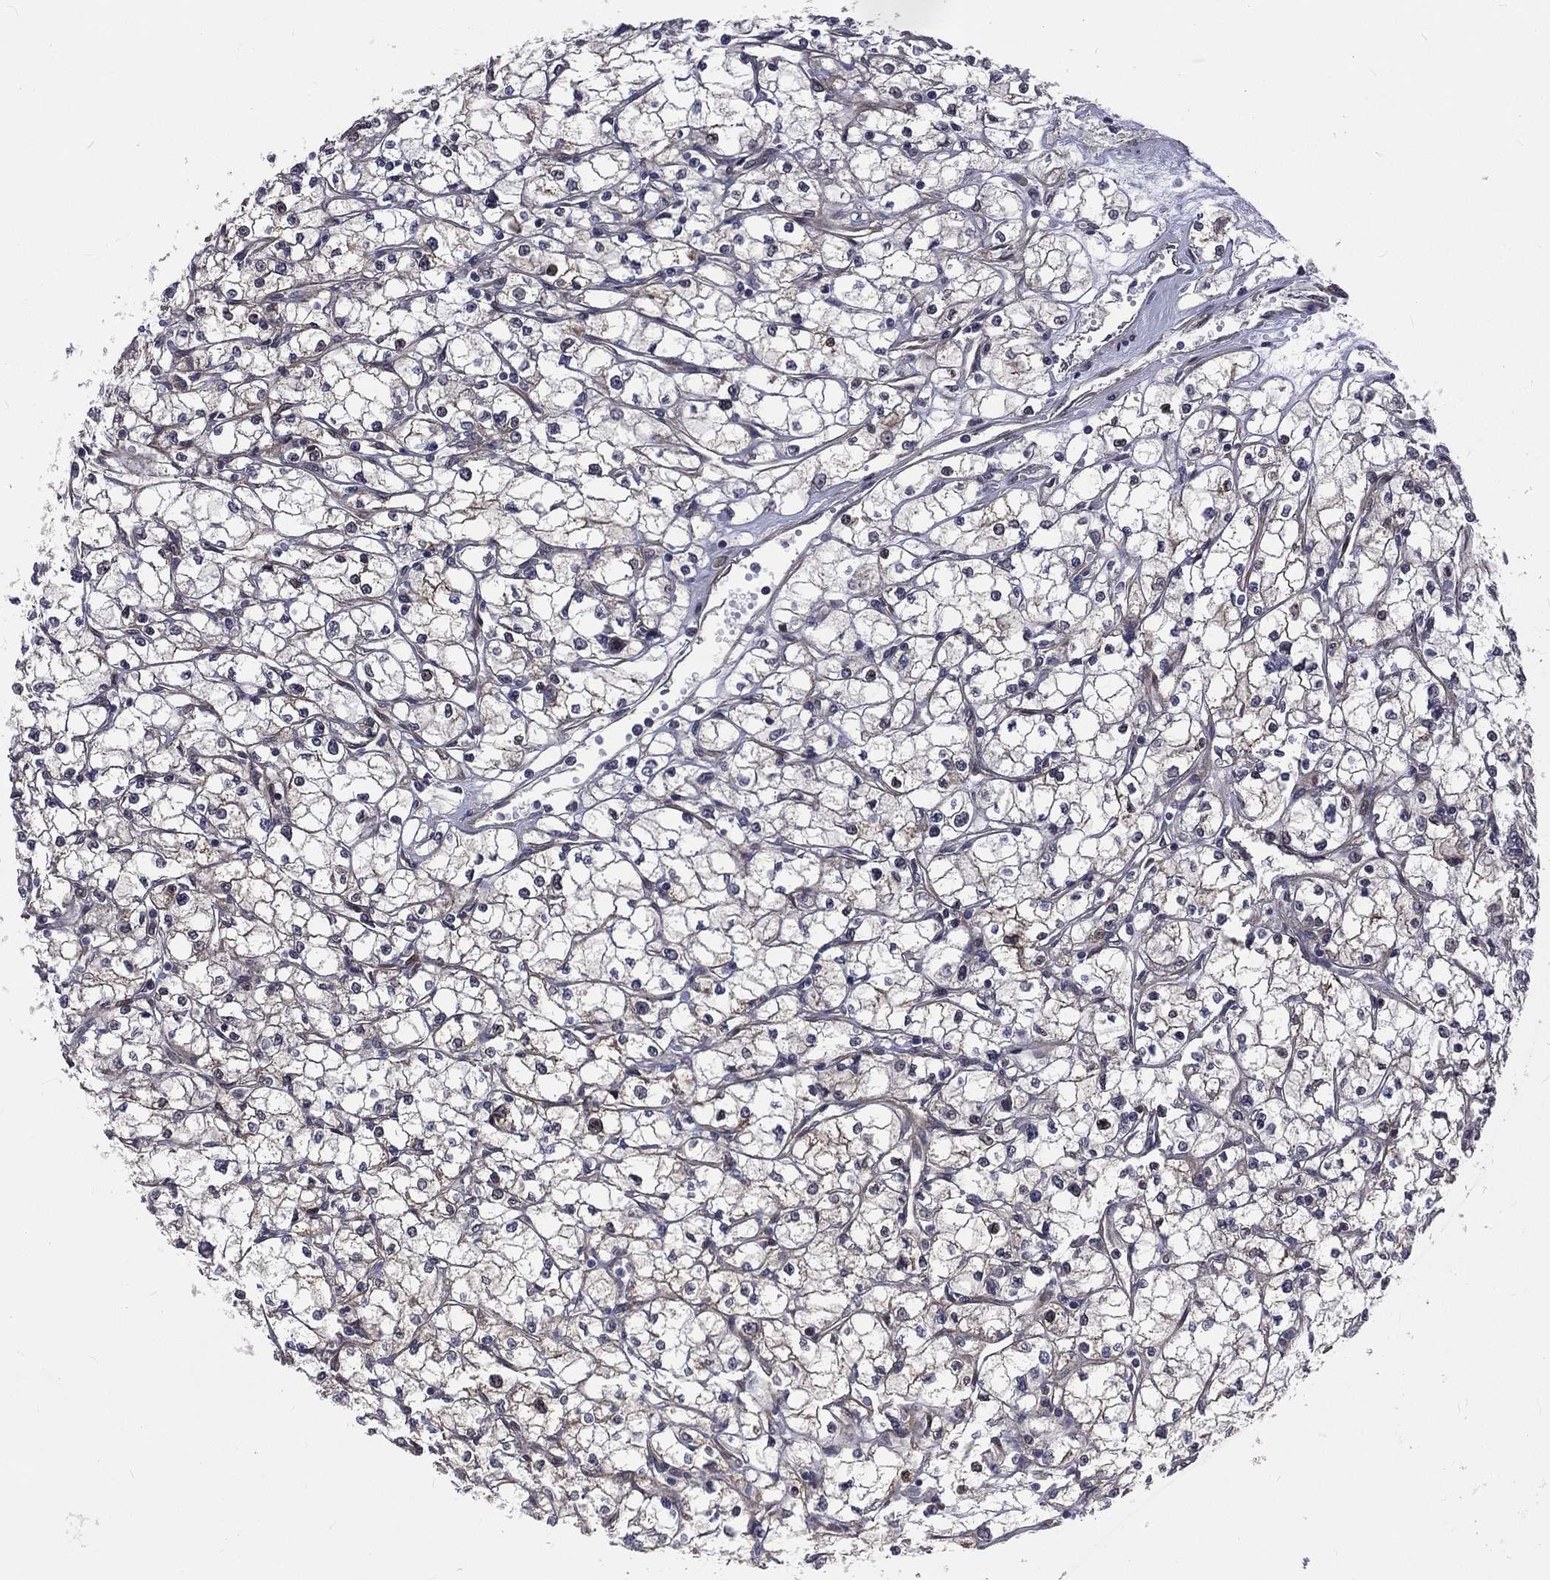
{"staining": {"intensity": "negative", "quantity": "none", "location": "none"}, "tissue": "renal cancer", "cell_type": "Tumor cells", "image_type": "cancer", "snomed": [{"axis": "morphology", "description": "Adenocarcinoma, NOS"}, {"axis": "topography", "description": "Kidney"}], "caption": "This is an IHC image of renal cancer (adenocarcinoma). There is no expression in tumor cells.", "gene": "ARL3", "patient": {"sex": "male", "age": 67}}